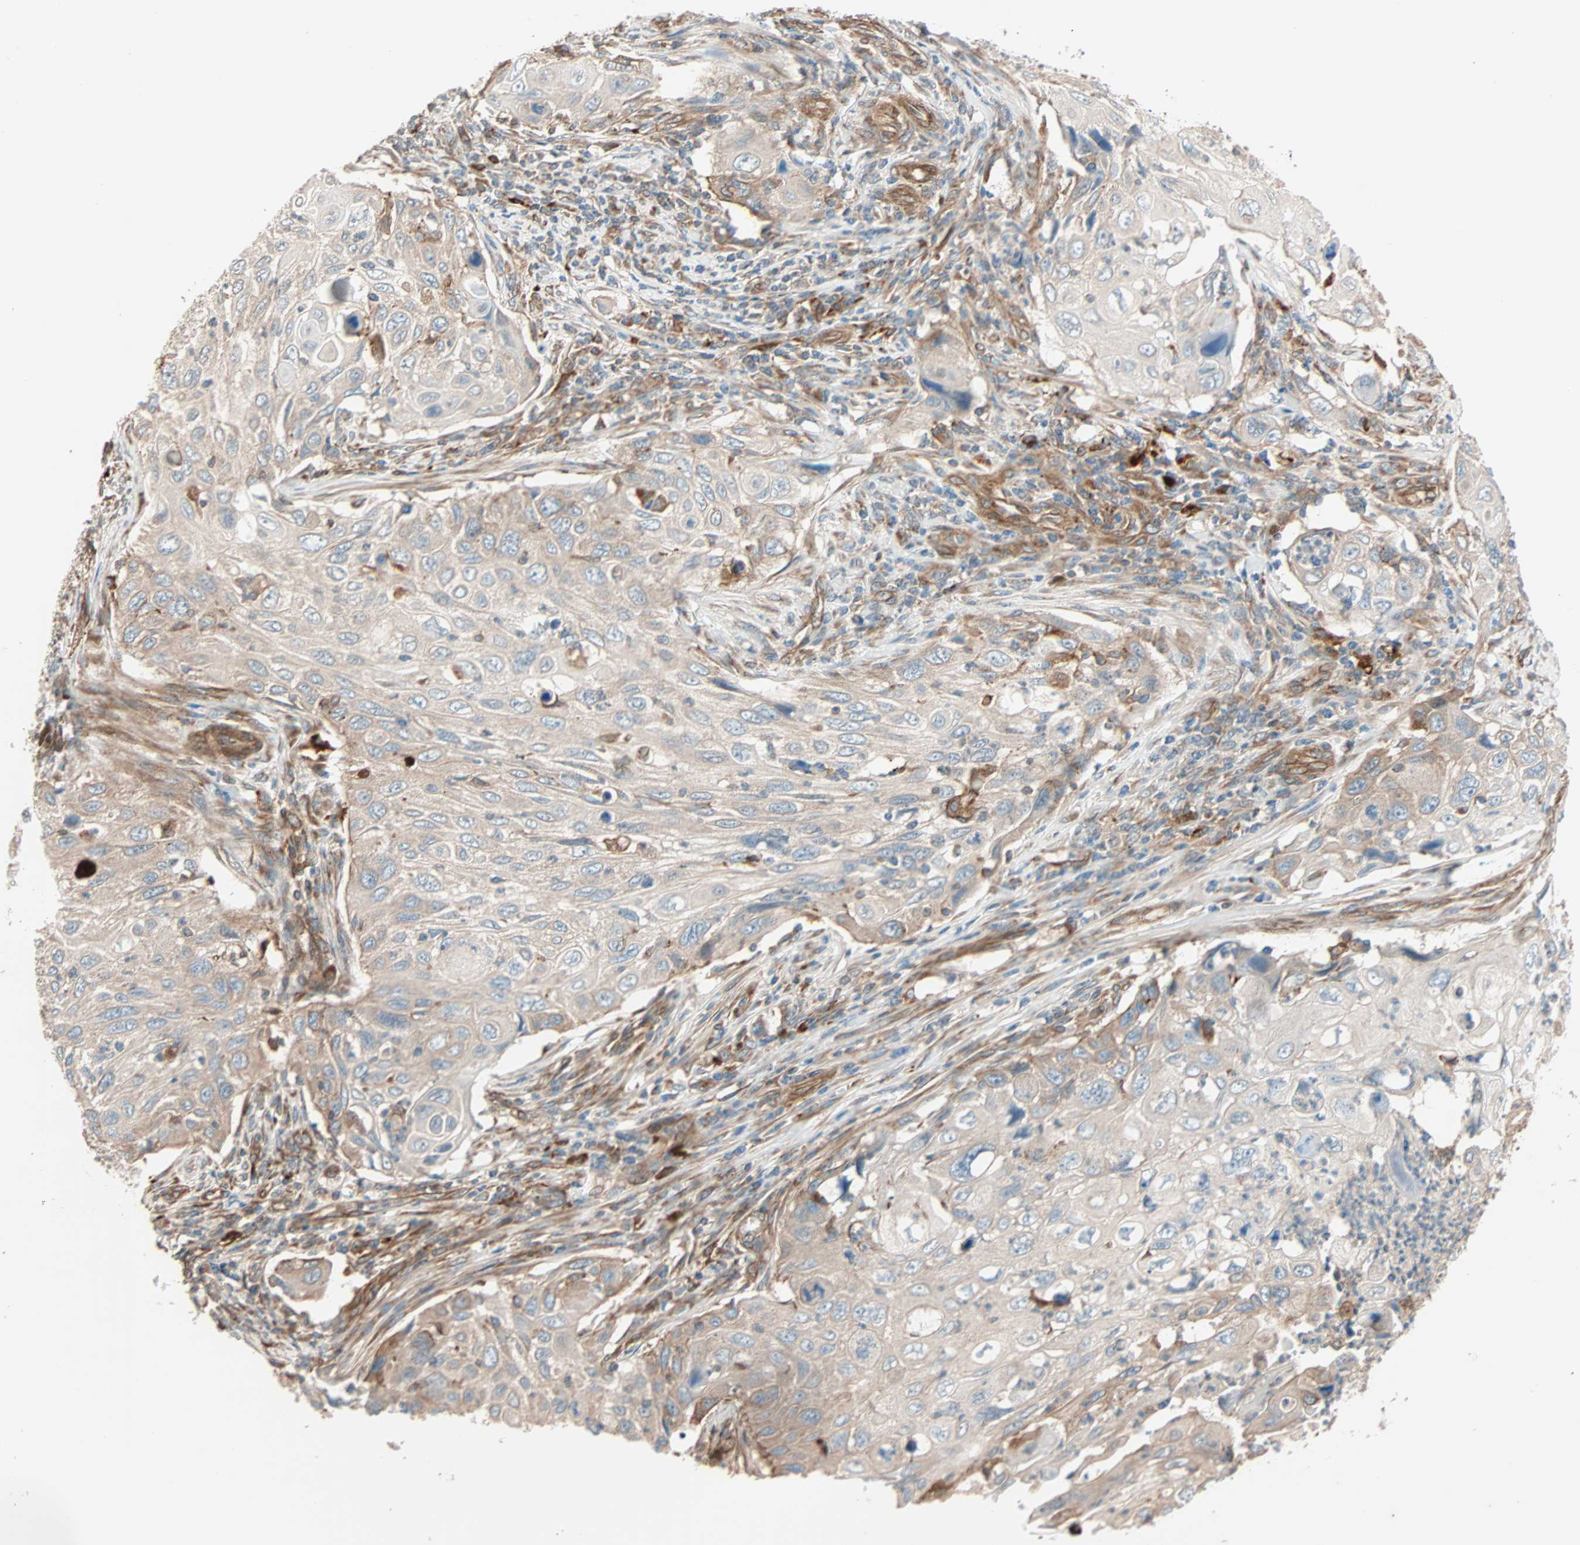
{"staining": {"intensity": "weak", "quantity": ">75%", "location": "cytoplasmic/membranous"}, "tissue": "cervical cancer", "cell_type": "Tumor cells", "image_type": "cancer", "snomed": [{"axis": "morphology", "description": "Squamous cell carcinoma, NOS"}, {"axis": "topography", "description": "Cervix"}], "caption": "DAB immunohistochemical staining of human cervical squamous cell carcinoma displays weak cytoplasmic/membranous protein expression in approximately >75% of tumor cells. The staining is performed using DAB brown chromogen to label protein expression. The nuclei are counter-stained blue using hematoxylin.", "gene": "PHYH", "patient": {"sex": "female", "age": 70}}